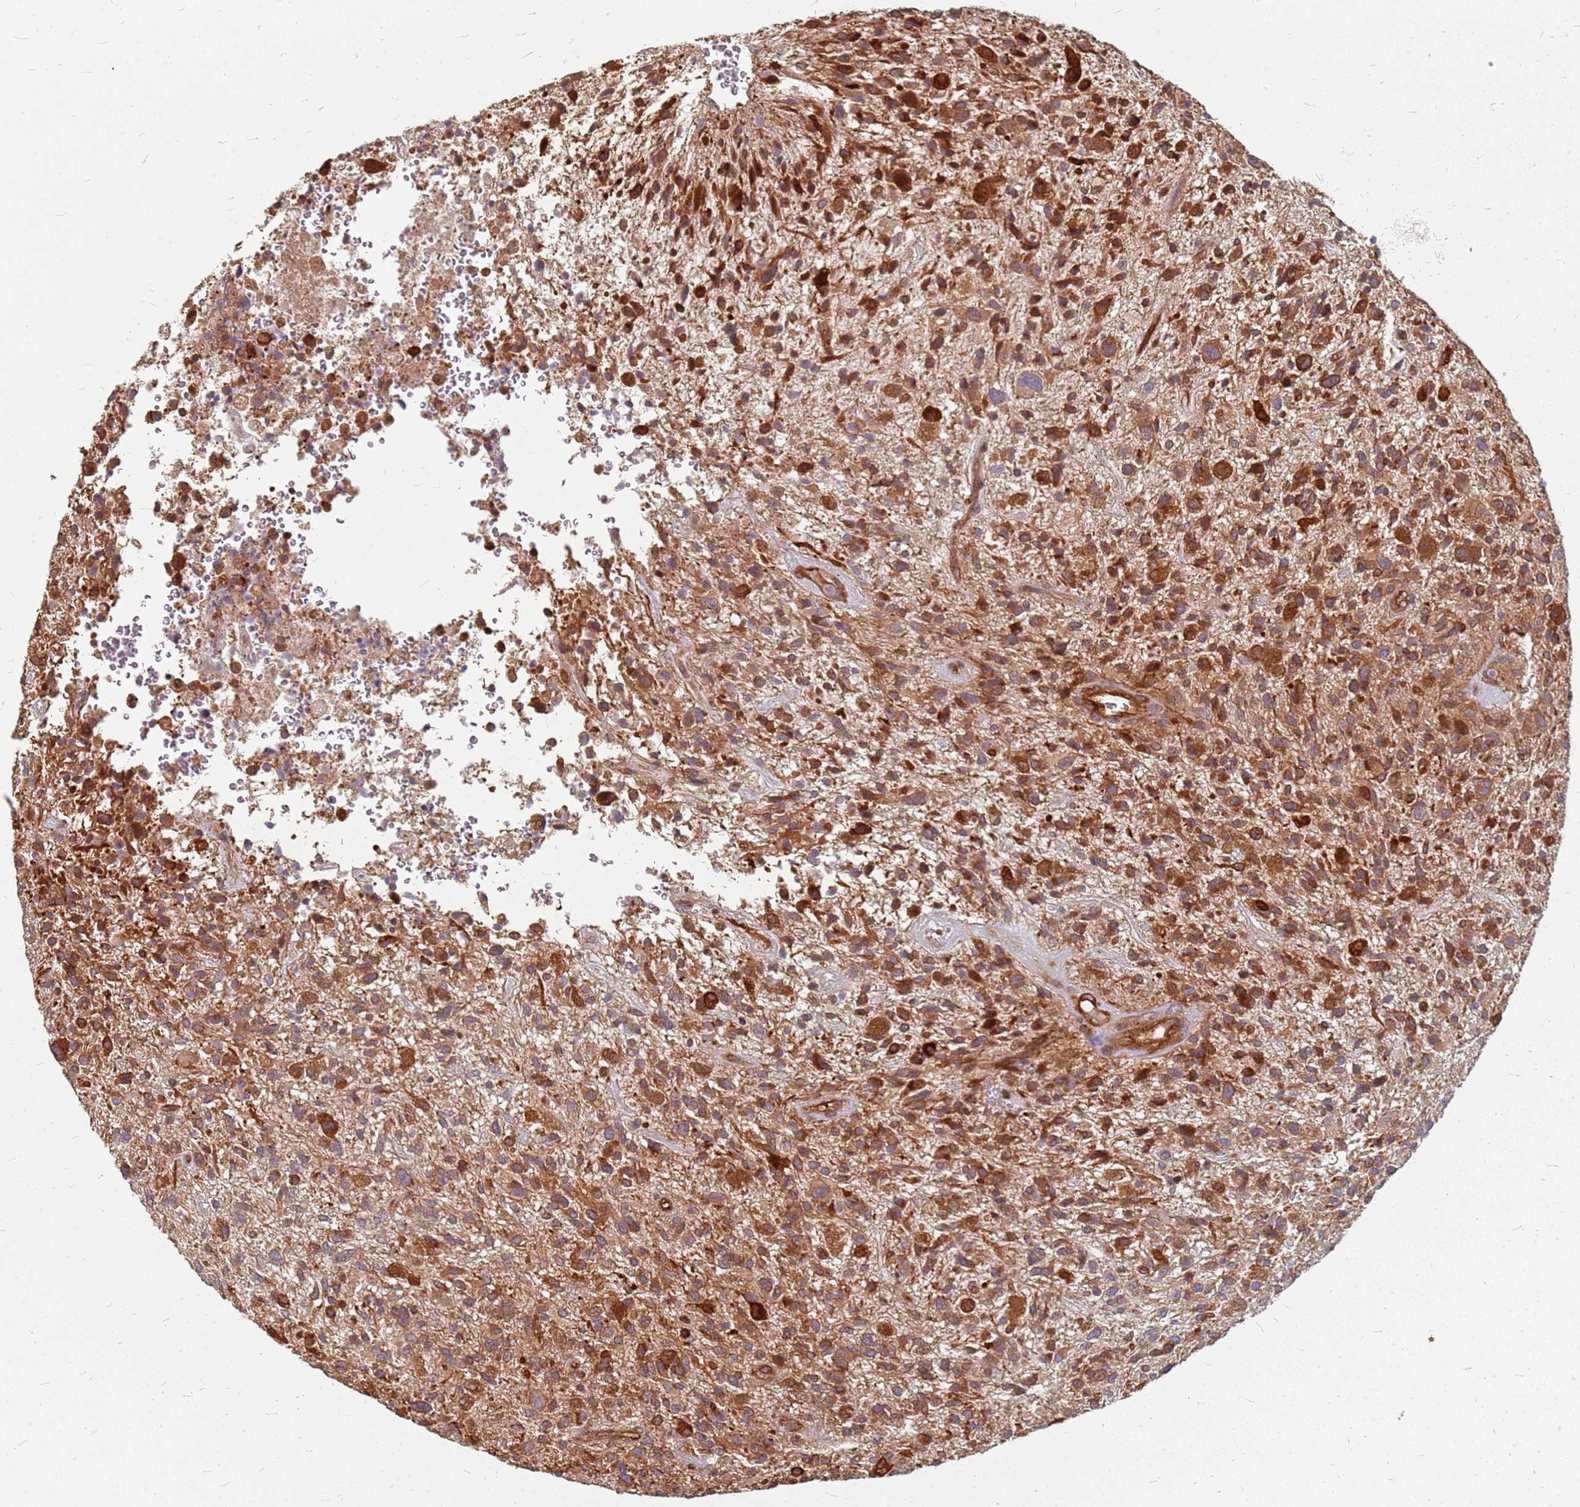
{"staining": {"intensity": "strong", "quantity": ">75%", "location": "cytoplasmic/membranous"}, "tissue": "glioma", "cell_type": "Tumor cells", "image_type": "cancer", "snomed": [{"axis": "morphology", "description": "Glioma, malignant, High grade"}, {"axis": "topography", "description": "Brain"}], "caption": "This micrograph reveals immunohistochemistry staining of malignant glioma (high-grade), with high strong cytoplasmic/membranous positivity in about >75% of tumor cells.", "gene": "HDX", "patient": {"sex": "male", "age": 47}}